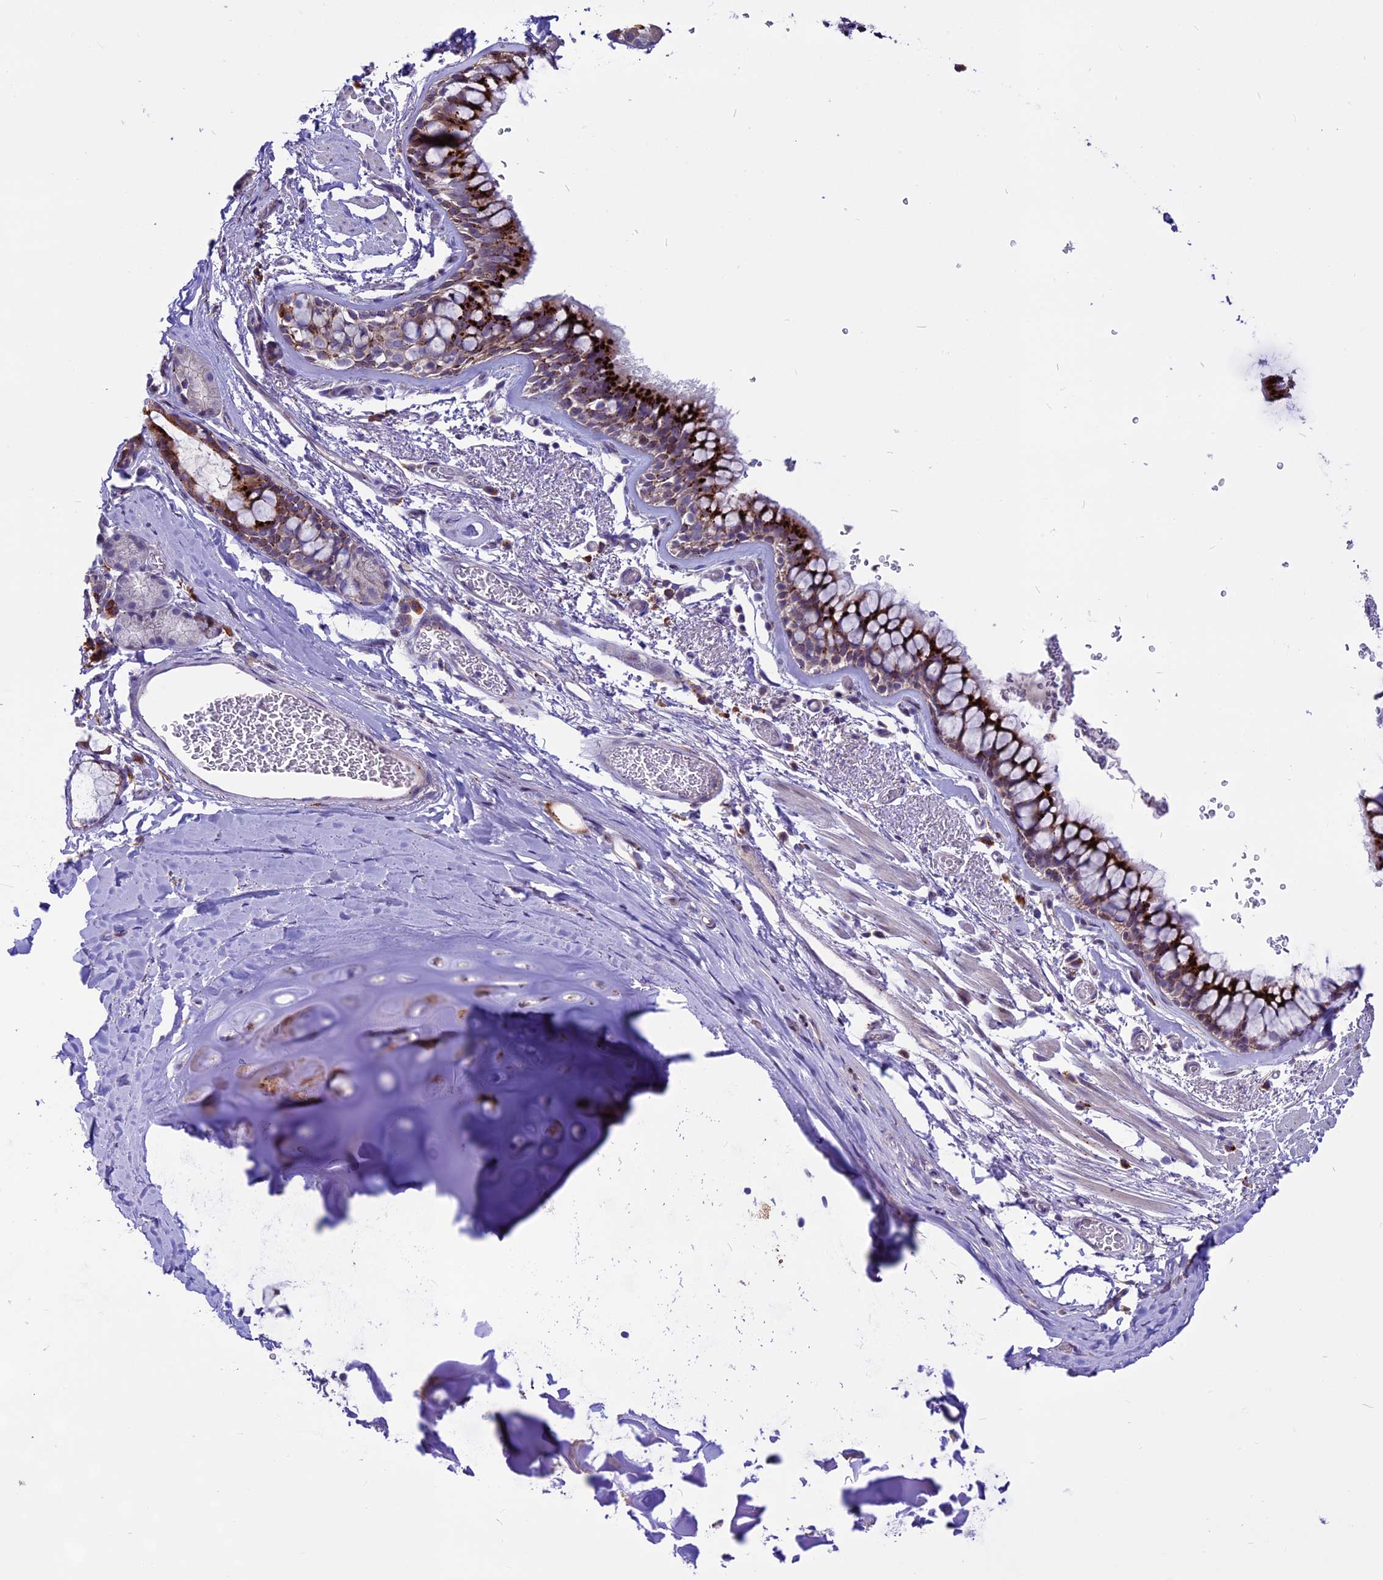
{"staining": {"intensity": "strong", "quantity": ">75%", "location": "cytoplasmic/membranous"}, "tissue": "bronchus", "cell_type": "Respiratory epithelial cells", "image_type": "normal", "snomed": [{"axis": "morphology", "description": "Normal tissue, NOS"}, {"axis": "topography", "description": "Bronchus"}], "caption": "Strong cytoplasmic/membranous staining for a protein is appreciated in about >75% of respiratory epithelial cells of unremarkable bronchus using immunohistochemistry (IHC).", "gene": "THRSP", "patient": {"sex": "male", "age": 65}}